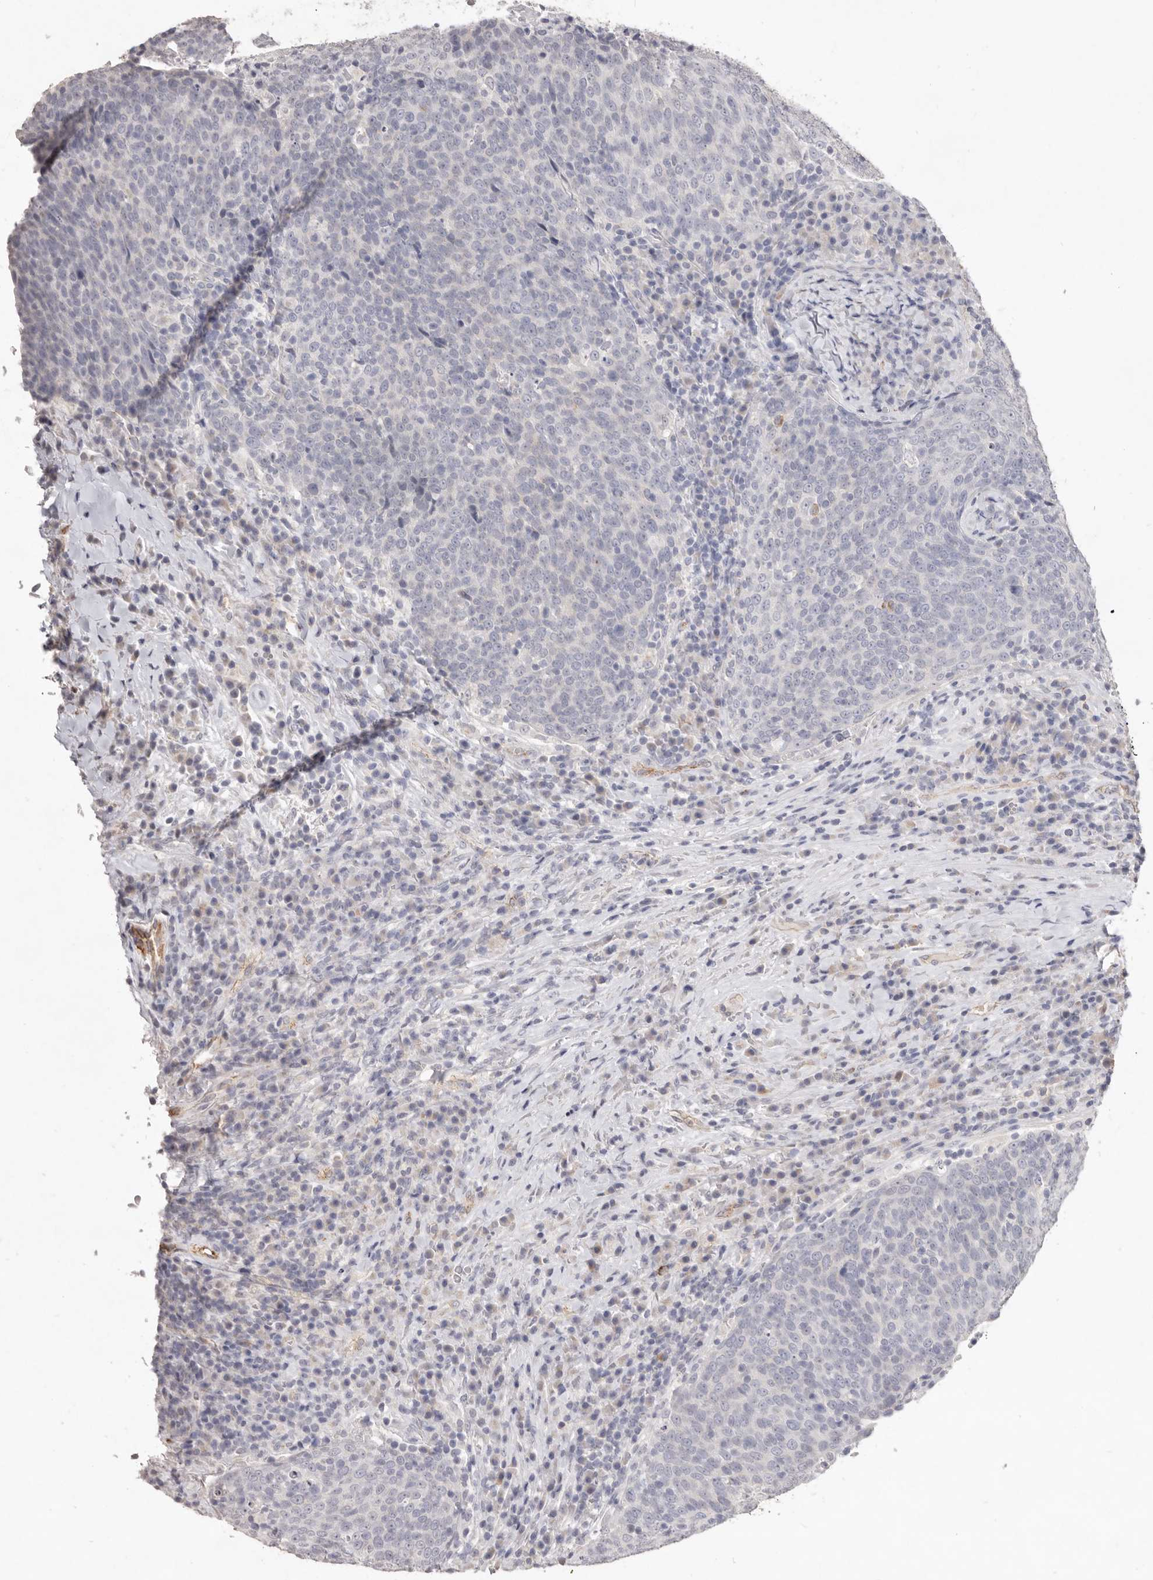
{"staining": {"intensity": "negative", "quantity": "none", "location": "none"}, "tissue": "head and neck cancer", "cell_type": "Tumor cells", "image_type": "cancer", "snomed": [{"axis": "morphology", "description": "Squamous cell carcinoma, NOS"}, {"axis": "morphology", "description": "Squamous cell carcinoma, metastatic, NOS"}, {"axis": "topography", "description": "Lymph node"}, {"axis": "topography", "description": "Head-Neck"}], "caption": "High magnification brightfield microscopy of head and neck cancer stained with DAB (3,3'-diaminobenzidine) (brown) and counterstained with hematoxylin (blue): tumor cells show no significant expression. (Stains: DAB (3,3'-diaminobenzidine) IHC with hematoxylin counter stain, Microscopy: brightfield microscopy at high magnification).", "gene": "ZYG11B", "patient": {"sex": "male", "age": 62}}